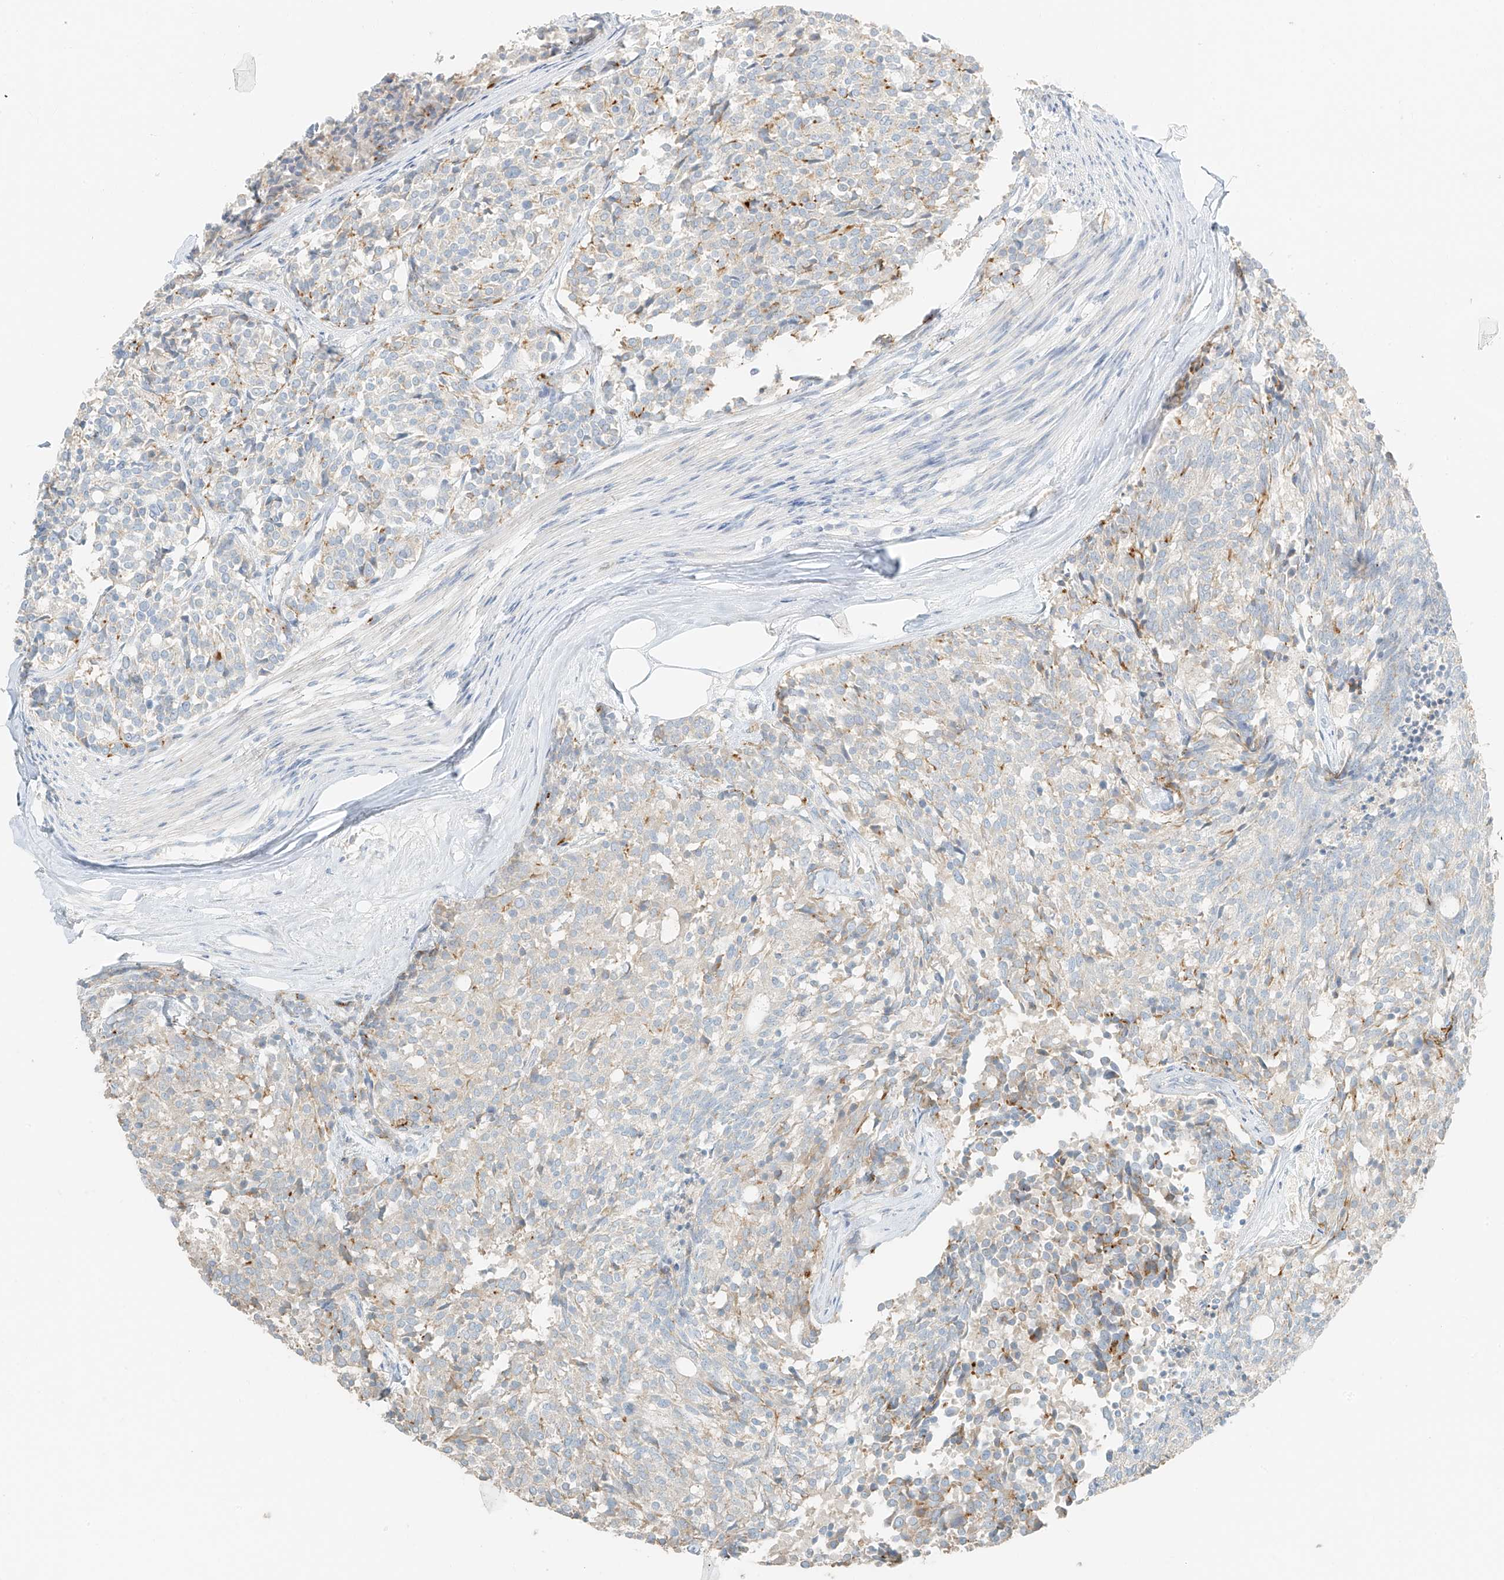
{"staining": {"intensity": "negative", "quantity": "none", "location": "none"}, "tissue": "carcinoid", "cell_type": "Tumor cells", "image_type": "cancer", "snomed": [{"axis": "morphology", "description": "Carcinoid, malignant, NOS"}, {"axis": "topography", "description": "Pancreas"}], "caption": "A photomicrograph of human carcinoid is negative for staining in tumor cells. (Stains: DAB immunohistochemistry with hematoxylin counter stain, Microscopy: brightfield microscopy at high magnification).", "gene": "RFTN2", "patient": {"sex": "female", "age": 54}}